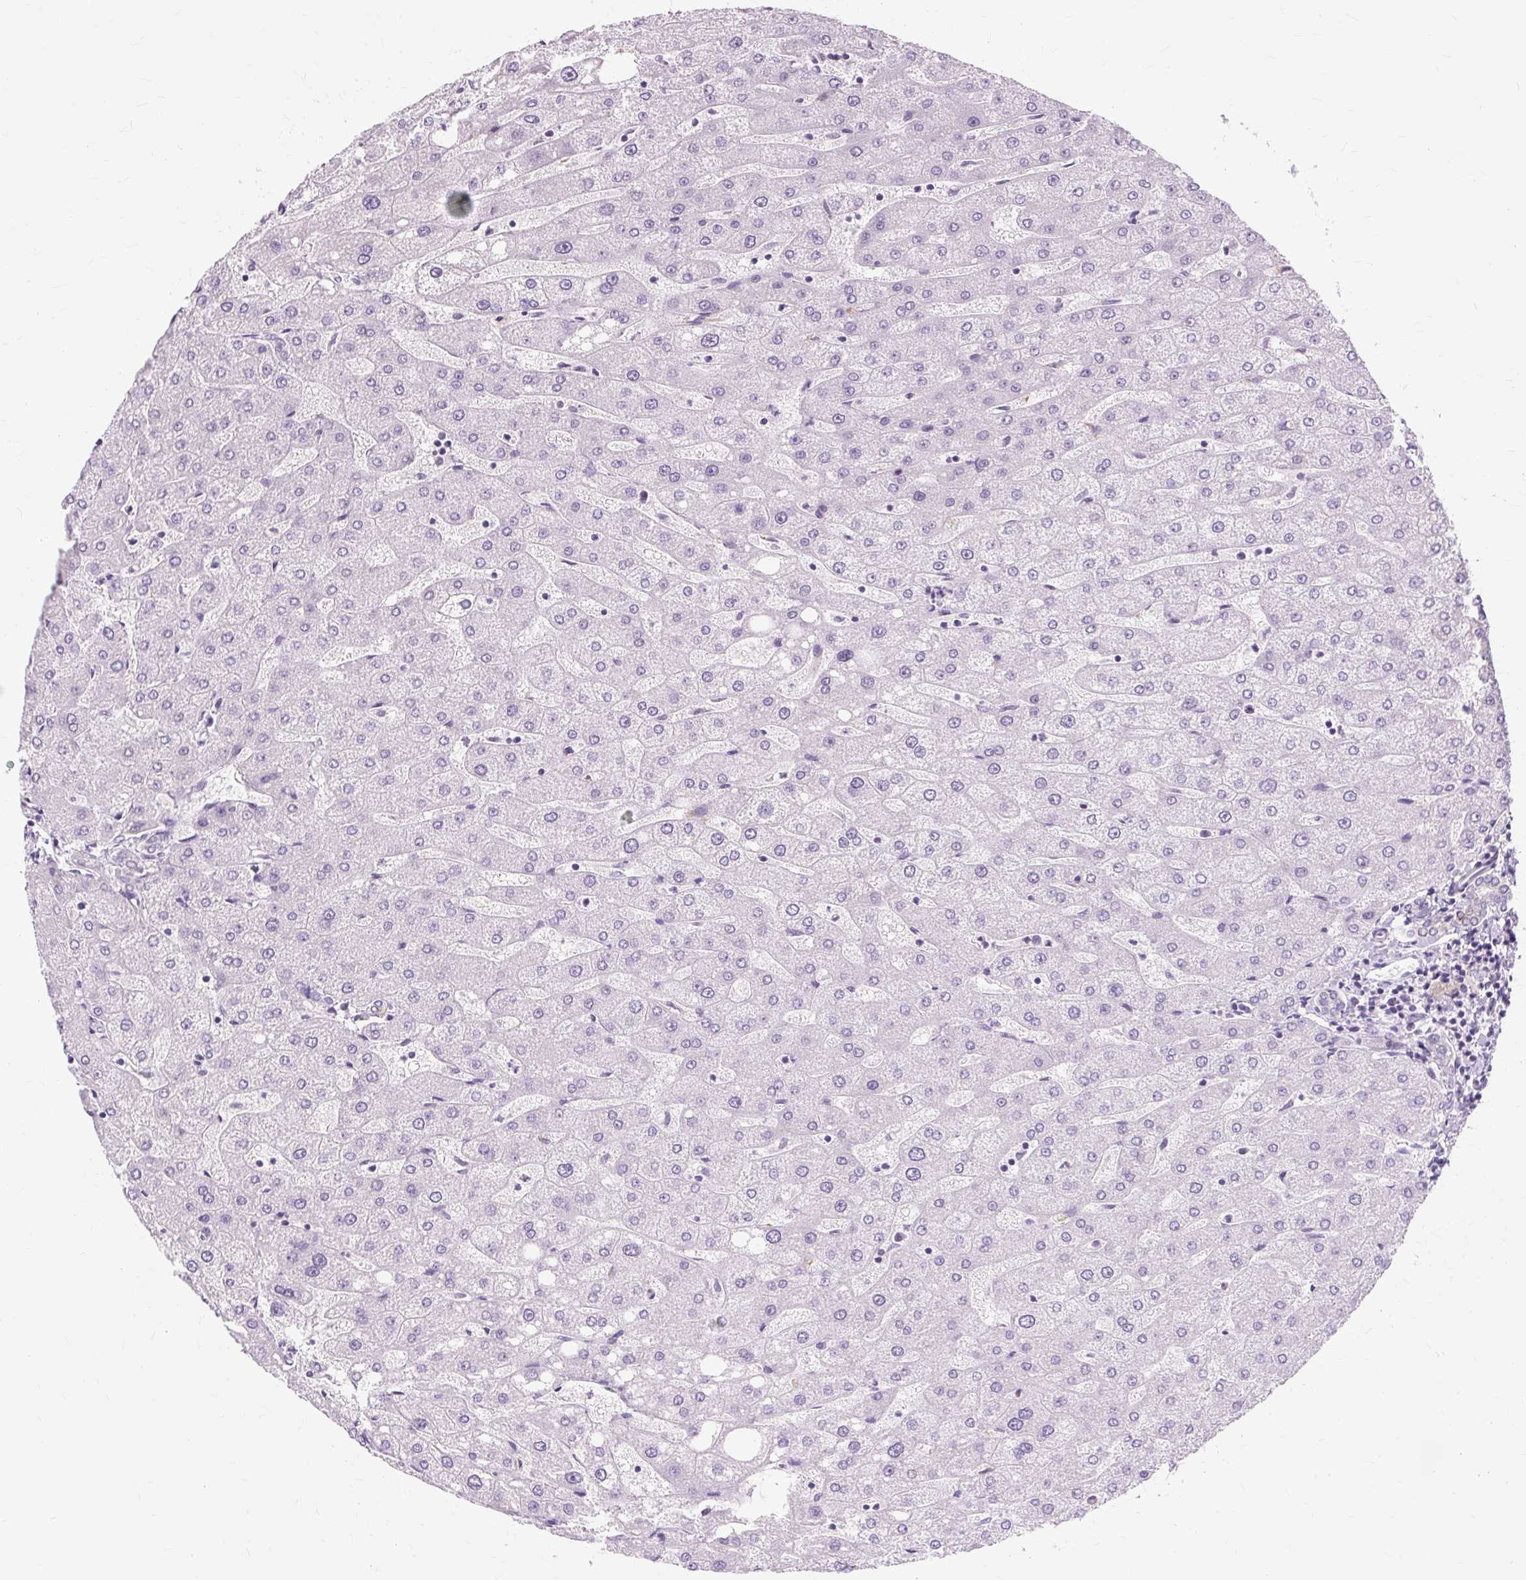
{"staining": {"intensity": "moderate", "quantity": "<25%", "location": "cytoplasmic/membranous"}, "tissue": "liver", "cell_type": "Cholangiocytes", "image_type": "normal", "snomed": [{"axis": "morphology", "description": "Normal tissue, NOS"}, {"axis": "topography", "description": "Liver"}], "caption": "Liver stained with immunohistochemistry (IHC) demonstrates moderate cytoplasmic/membranous staining in about <25% of cholangiocytes. Ihc stains the protein of interest in brown and the nuclei are stained blue.", "gene": "IRX2", "patient": {"sex": "male", "age": 67}}